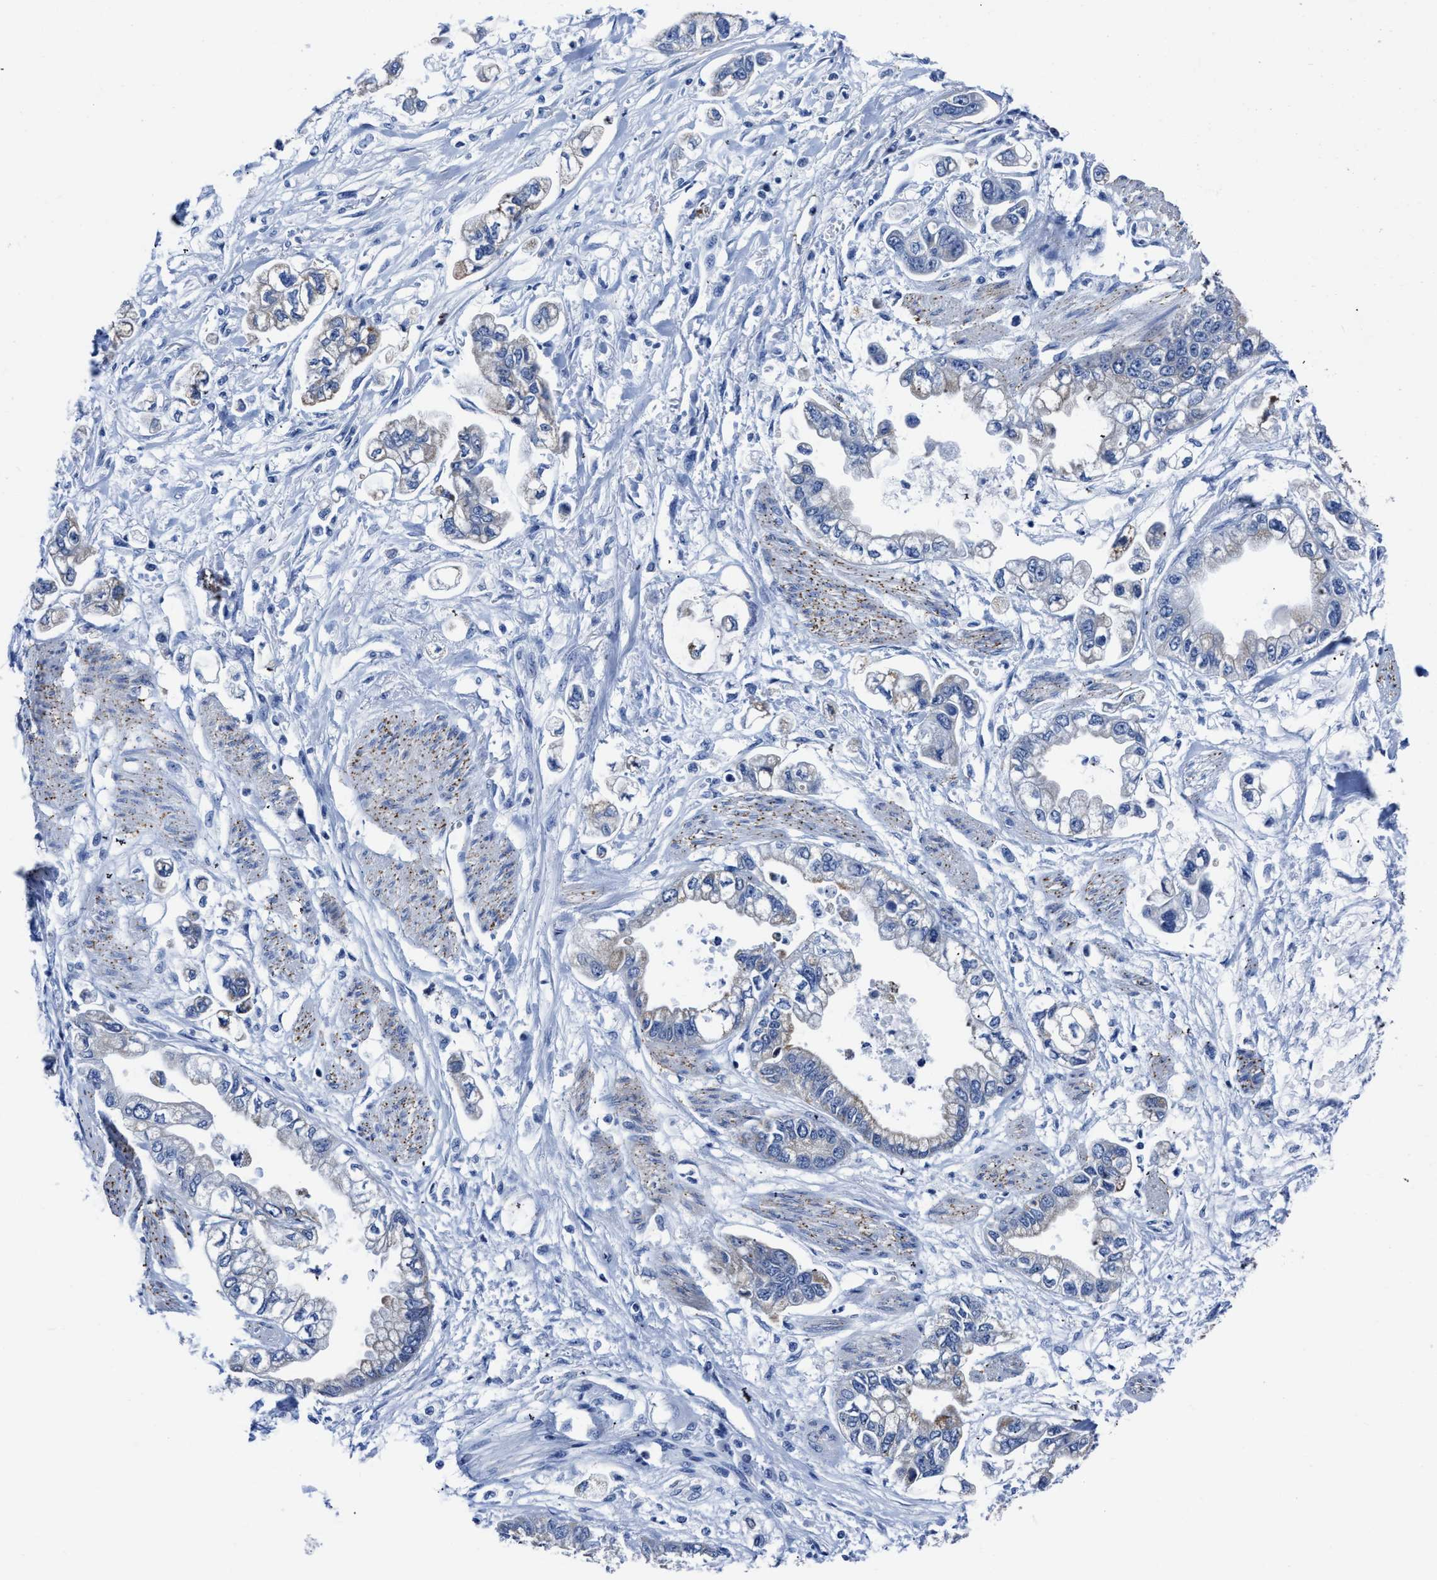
{"staining": {"intensity": "negative", "quantity": "none", "location": "none"}, "tissue": "stomach cancer", "cell_type": "Tumor cells", "image_type": "cancer", "snomed": [{"axis": "morphology", "description": "Normal tissue, NOS"}, {"axis": "morphology", "description": "Adenocarcinoma, NOS"}, {"axis": "topography", "description": "Stomach"}], "caption": "A high-resolution micrograph shows immunohistochemistry (IHC) staining of stomach adenocarcinoma, which reveals no significant positivity in tumor cells. The staining was performed using DAB to visualize the protein expression in brown, while the nuclei were stained in blue with hematoxylin (Magnification: 20x).", "gene": "KCNMB3", "patient": {"sex": "male", "age": 62}}